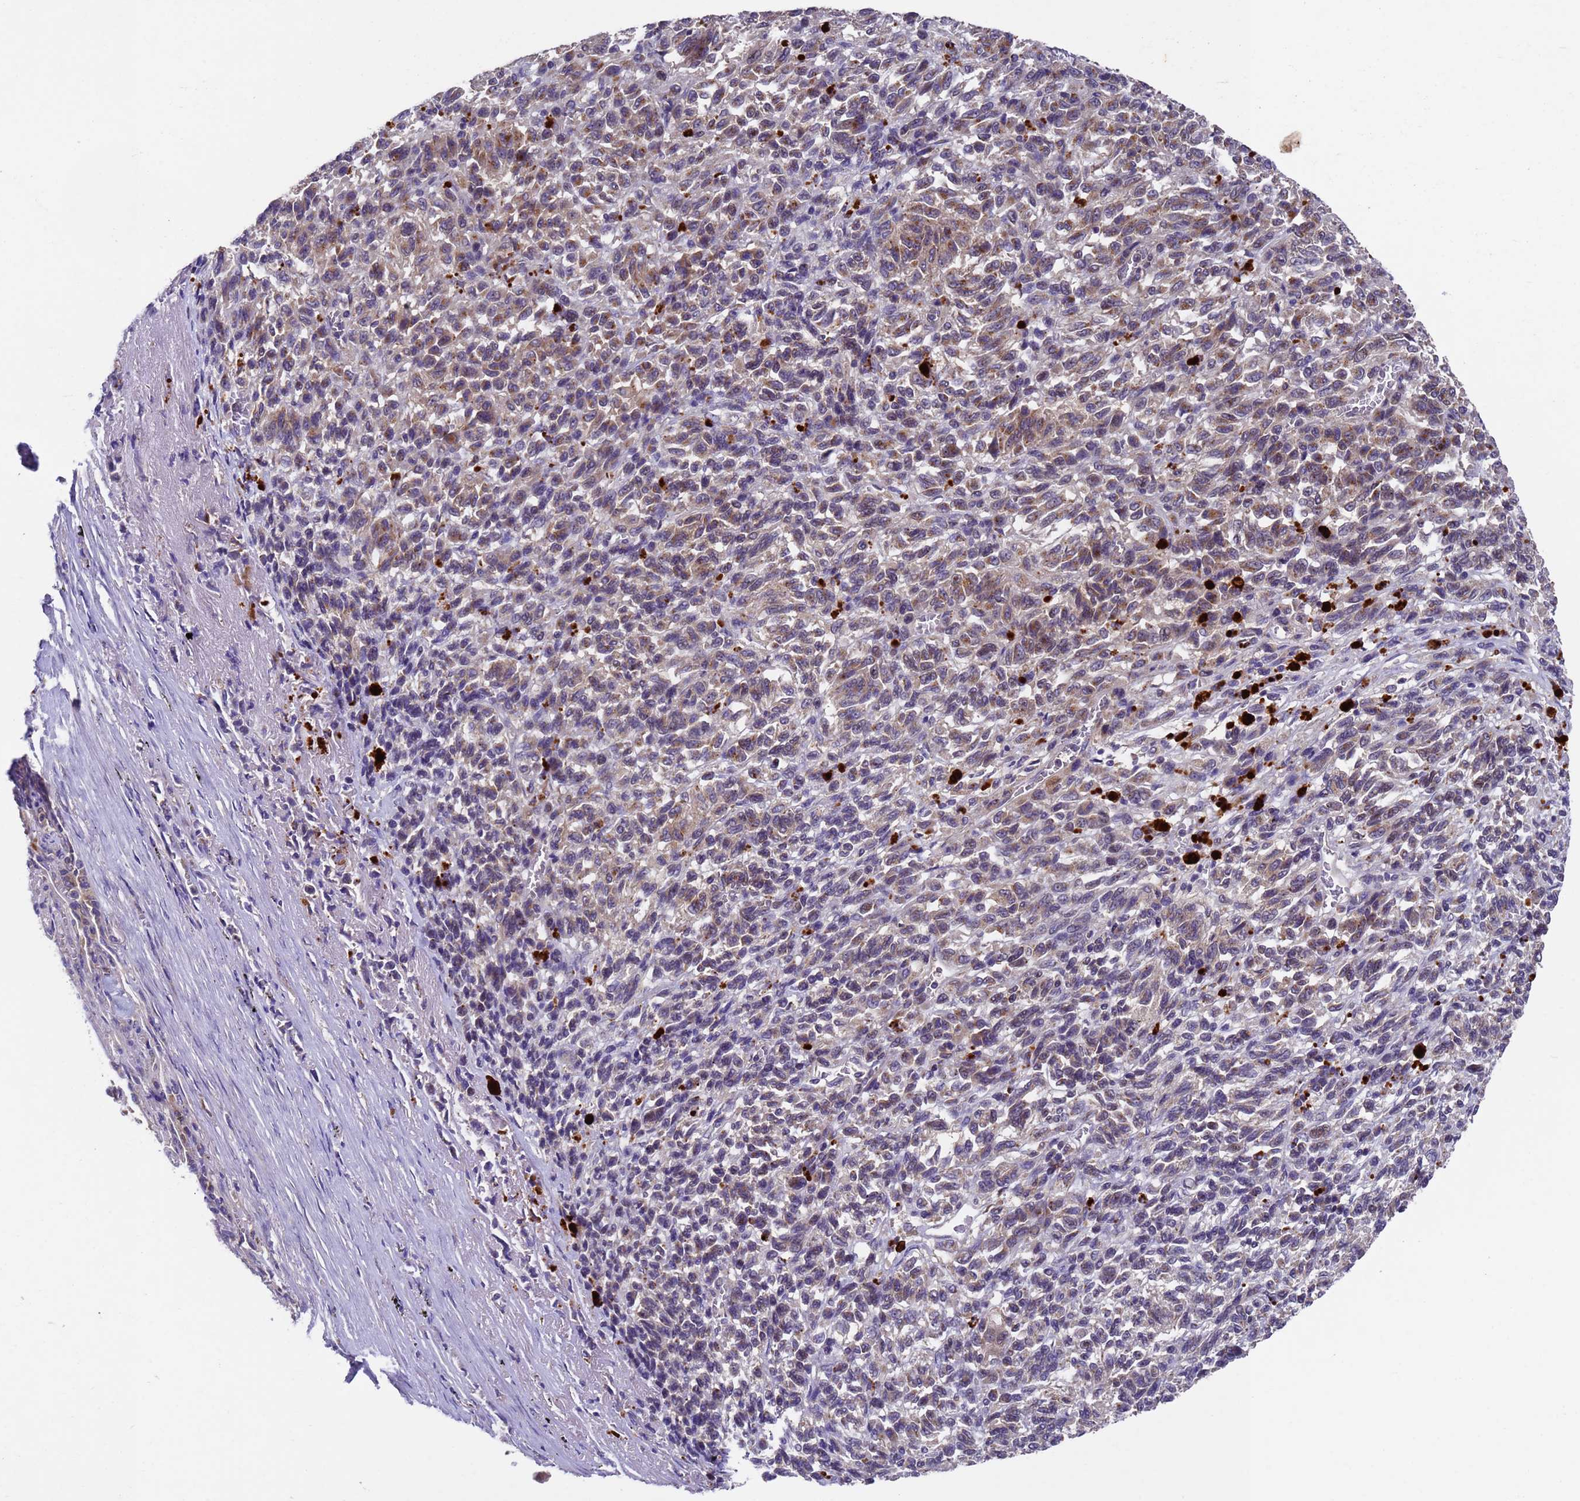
{"staining": {"intensity": "moderate", "quantity": "25%-75%", "location": "cytoplasmic/membranous"}, "tissue": "melanoma", "cell_type": "Tumor cells", "image_type": "cancer", "snomed": [{"axis": "morphology", "description": "Malignant melanoma, Metastatic site"}, {"axis": "topography", "description": "Lung"}], "caption": "Moderate cytoplasmic/membranous protein staining is present in about 25%-75% of tumor cells in melanoma.", "gene": "DCAF12L2", "patient": {"sex": "male", "age": 64}}